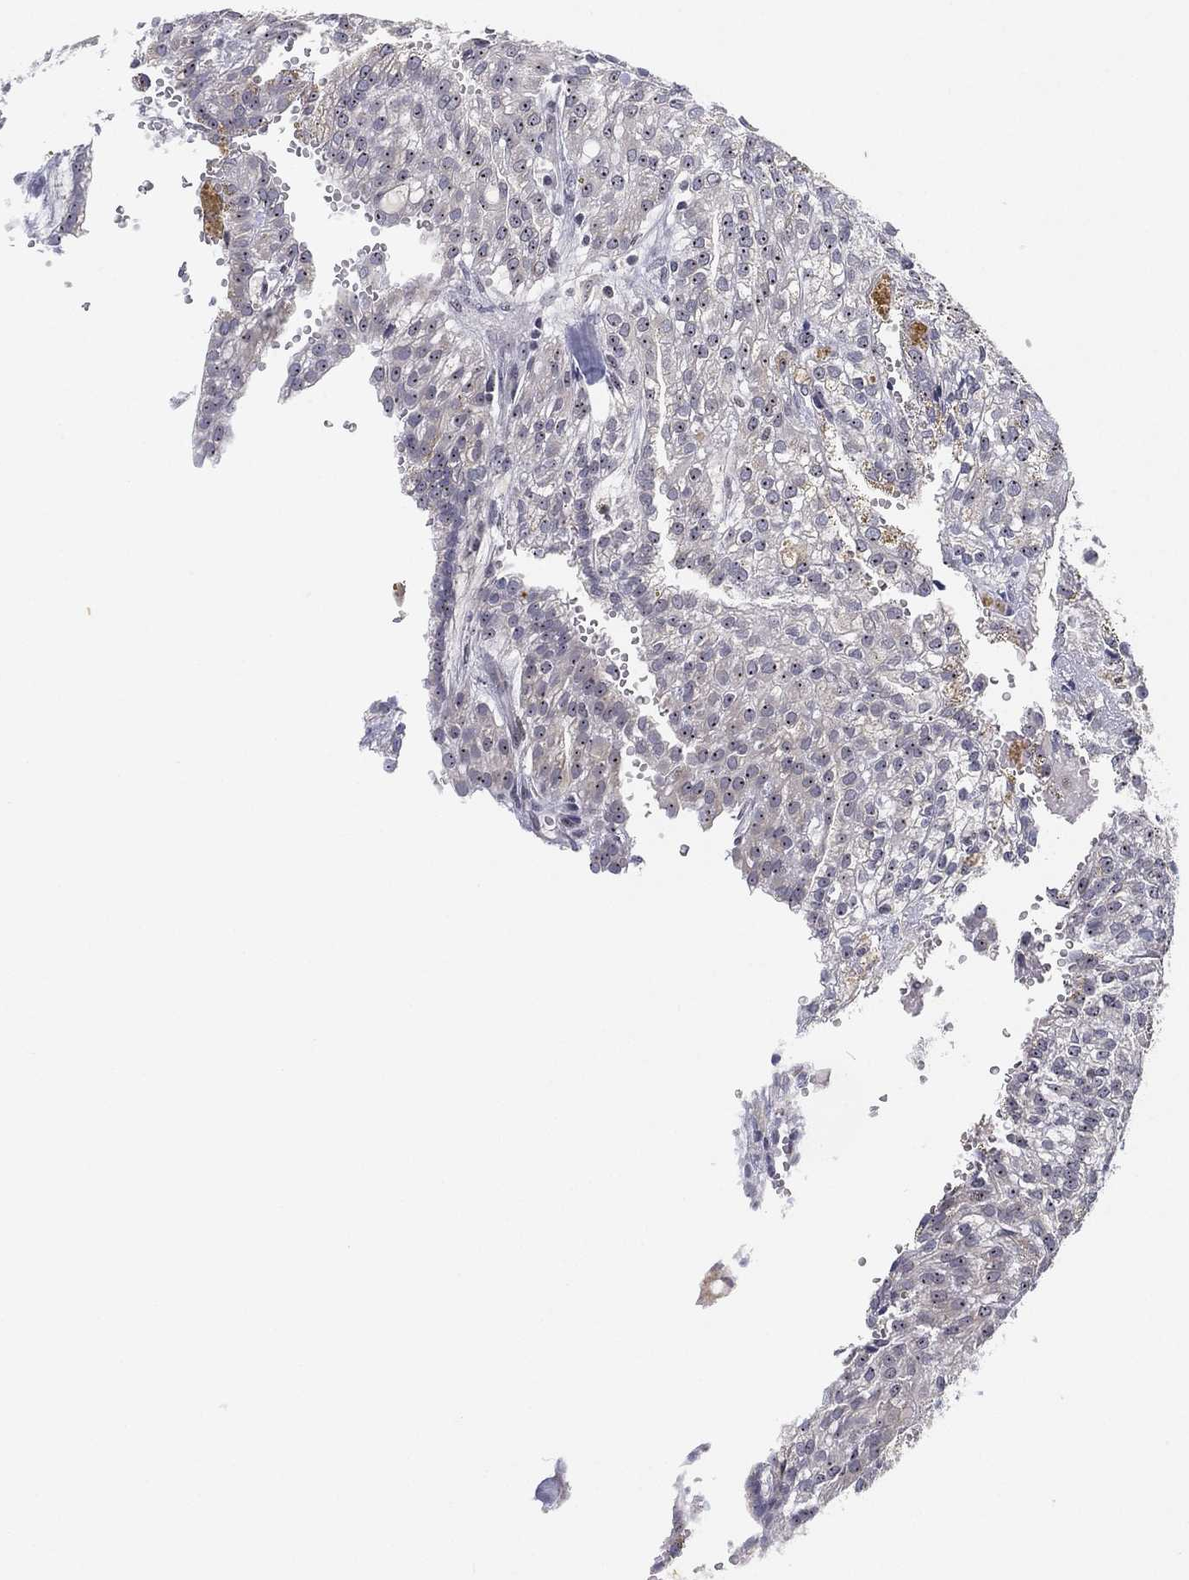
{"staining": {"intensity": "negative", "quantity": "none", "location": "none"}, "tissue": "renal cancer", "cell_type": "Tumor cells", "image_type": "cancer", "snomed": [{"axis": "morphology", "description": "Adenocarcinoma, NOS"}, {"axis": "topography", "description": "Kidney"}], "caption": "Immunohistochemistry of renal cancer (adenocarcinoma) reveals no staining in tumor cells. (DAB immunohistochemistry visualized using brightfield microscopy, high magnification).", "gene": "MS4A8", "patient": {"sex": "male", "age": 63}}